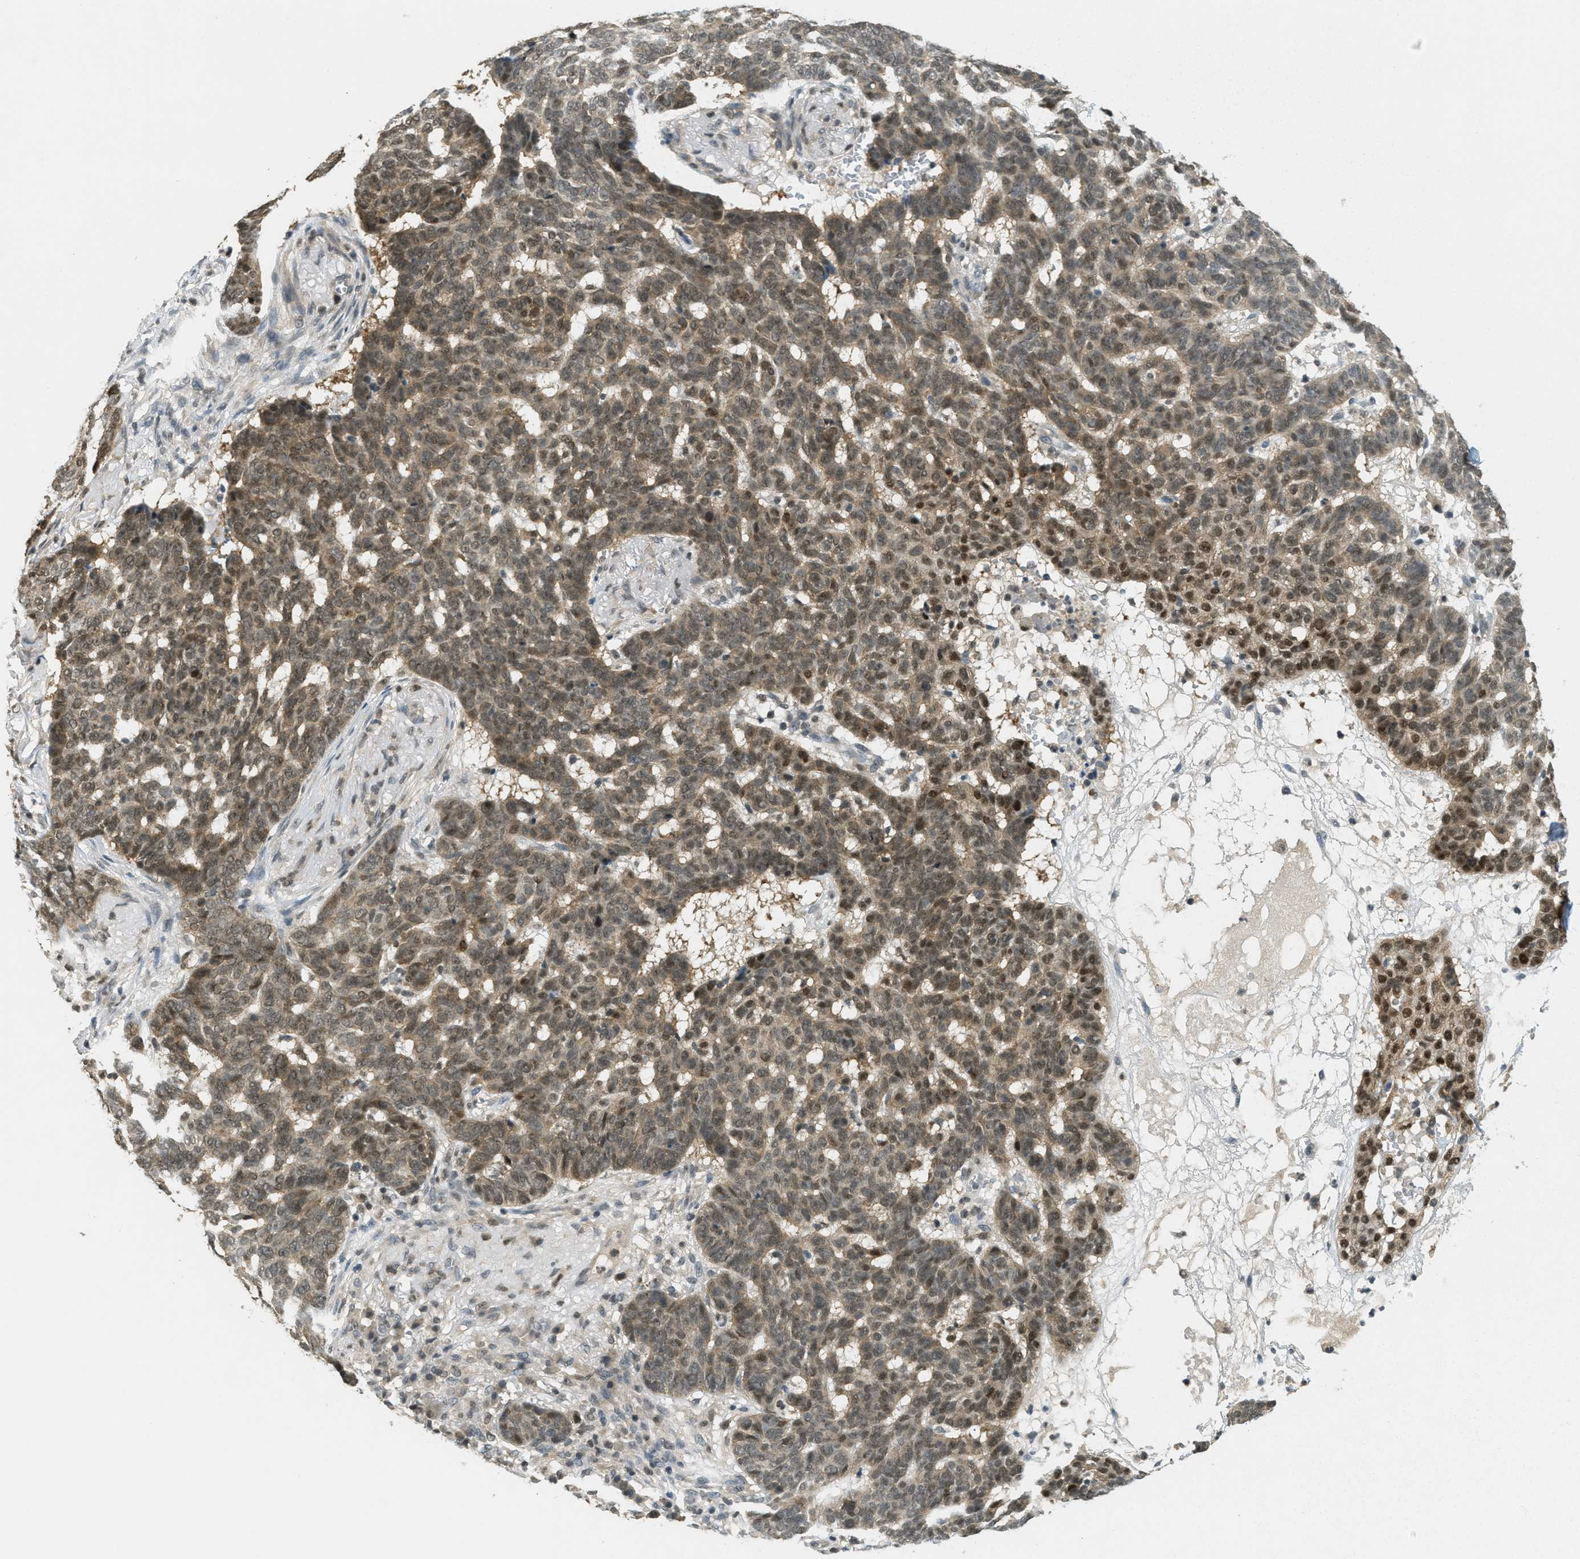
{"staining": {"intensity": "weak", "quantity": ">75%", "location": "nuclear"}, "tissue": "skin cancer", "cell_type": "Tumor cells", "image_type": "cancer", "snomed": [{"axis": "morphology", "description": "Basal cell carcinoma"}, {"axis": "topography", "description": "Skin"}], "caption": "High-power microscopy captured an immunohistochemistry image of skin cancer (basal cell carcinoma), revealing weak nuclear expression in about >75% of tumor cells. The staining was performed using DAB (3,3'-diaminobenzidine) to visualize the protein expression in brown, while the nuclei were stained in blue with hematoxylin (Magnification: 20x).", "gene": "DNAJB1", "patient": {"sex": "male", "age": 85}}